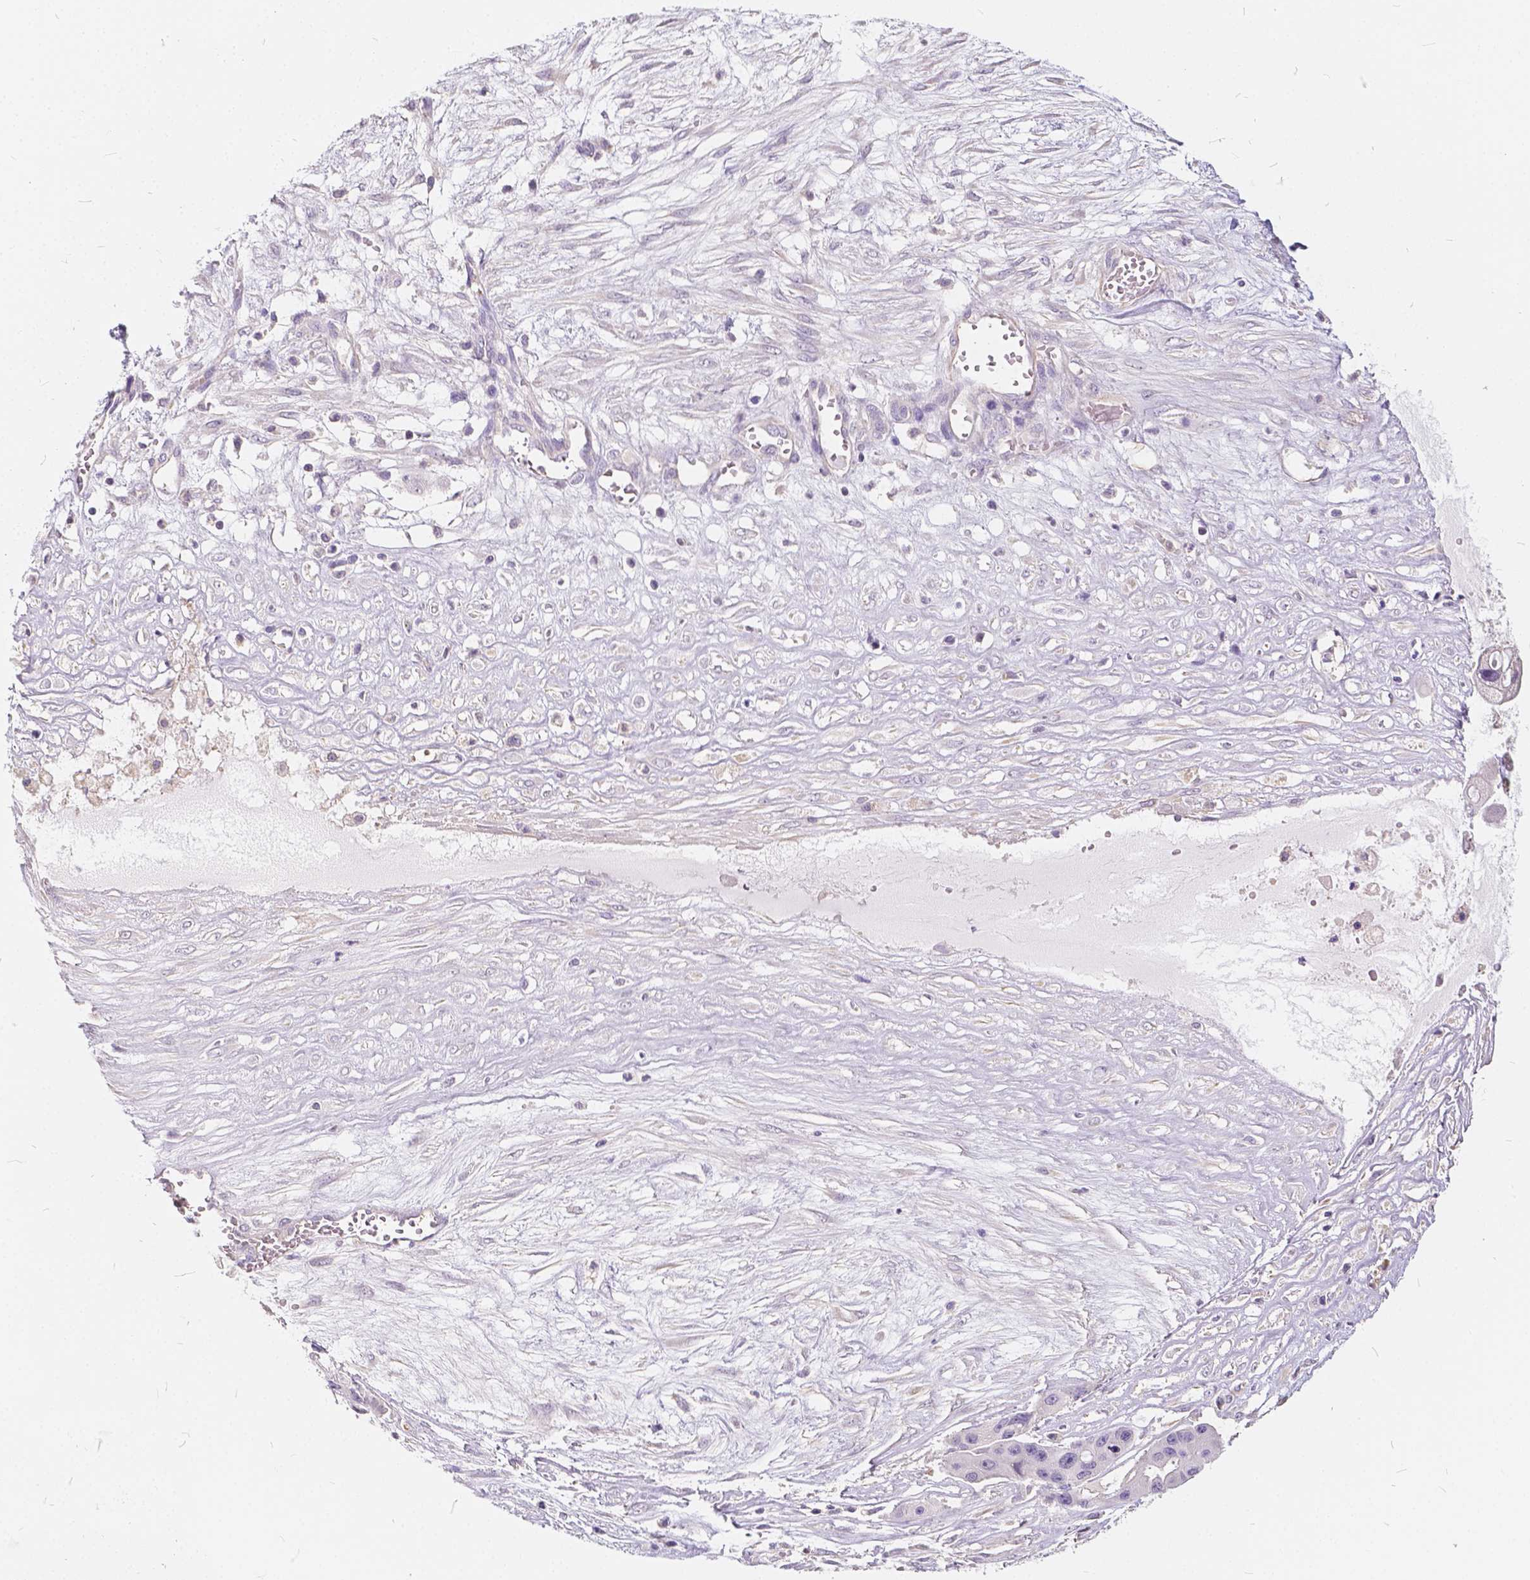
{"staining": {"intensity": "negative", "quantity": "none", "location": "none"}, "tissue": "ovarian cancer", "cell_type": "Tumor cells", "image_type": "cancer", "snomed": [{"axis": "morphology", "description": "Cystadenocarcinoma, serous, NOS"}, {"axis": "topography", "description": "Ovary"}], "caption": "High magnification brightfield microscopy of ovarian serous cystadenocarcinoma stained with DAB (brown) and counterstained with hematoxylin (blue): tumor cells show no significant positivity.", "gene": "KIAA0513", "patient": {"sex": "female", "age": 56}}